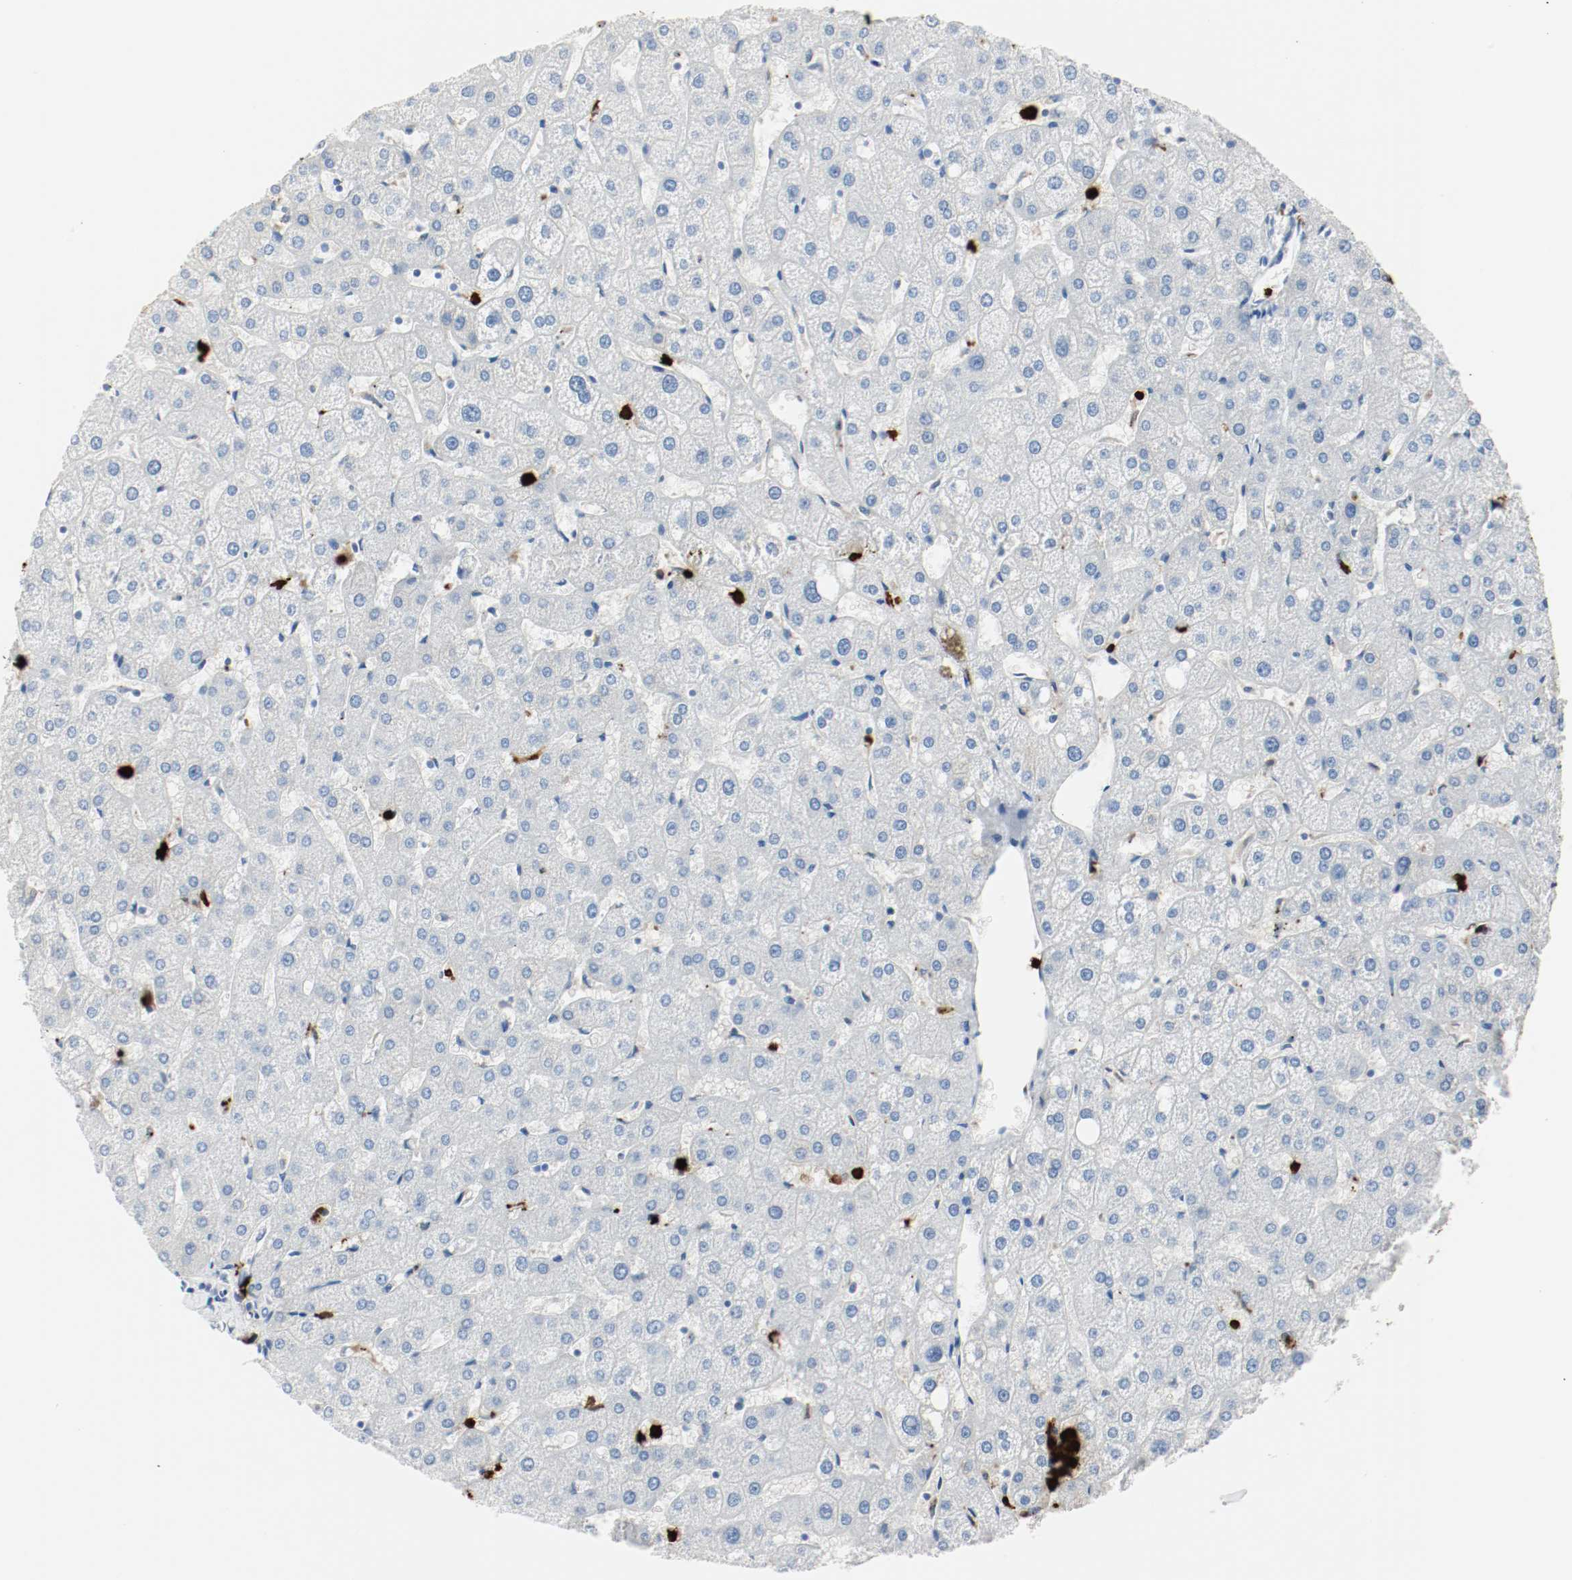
{"staining": {"intensity": "negative", "quantity": "none", "location": "none"}, "tissue": "liver", "cell_type": "Cholangiocytes", "image_type": "normal", "snomed": [{"axis": "morphology", "description": "Normal tissue, NOS"}, {"axis": "topography", "description": "Liver"}], "caption": "Liver was stained to show a protein in brown. There is no significant expression in cholangiocytes. (Immunohistochemistry, brightfield microscopy, high magnification).", "gene": "S100A9", "patient": {"sex": "male", "age": 67}}